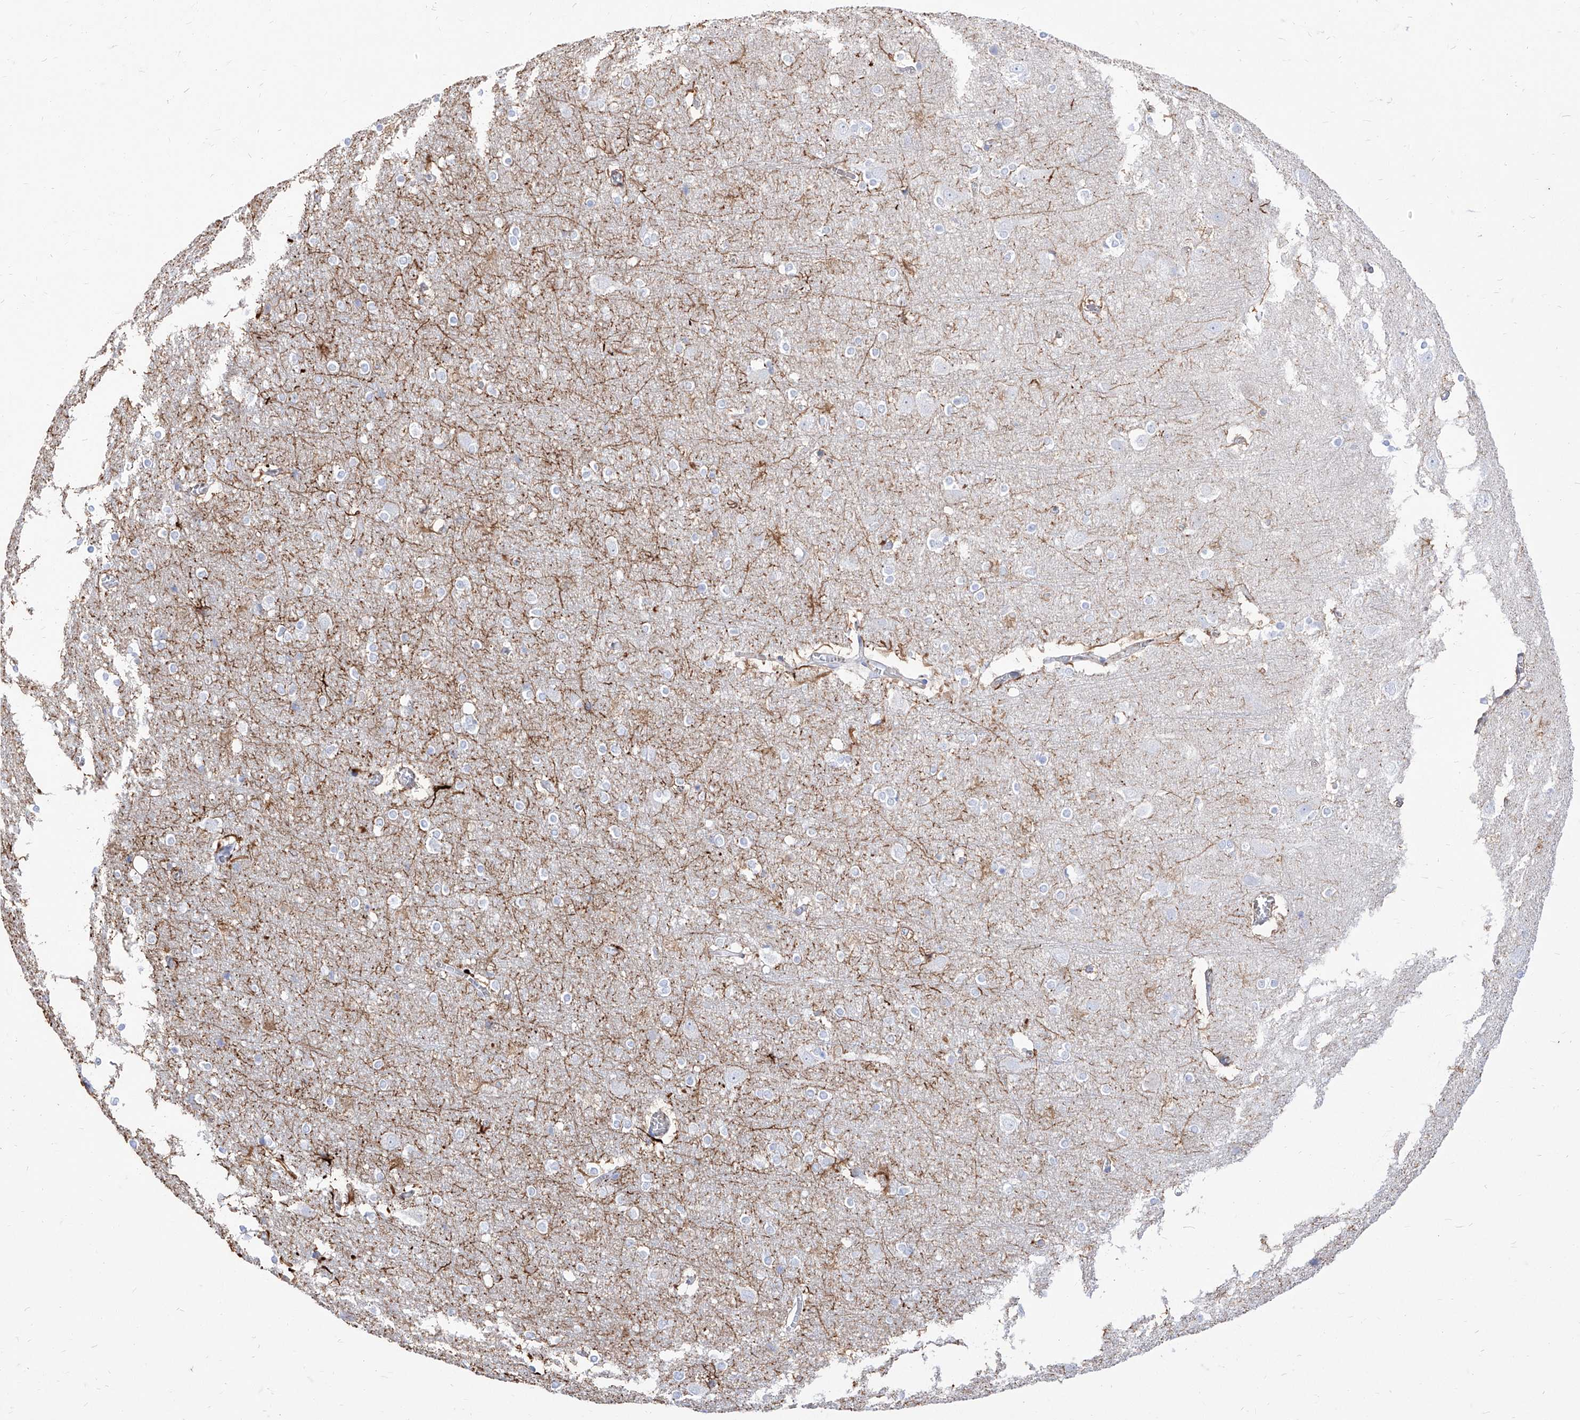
{"staining": {"intensity": "weak", "quantity": "25%-75%", "location": "cytoplasmic/membranous"}, "tissue": "cerebral cortex", "cell_type": "Endothelial cells", "image_type": "normal", "snomed": [{"axis": "morphology", "description": "Normal tissue, NOS"}, {"axis": "topography", "description": "Cerebral cortex"}], "caption": "A micrograph of cerebral cortex stained for a protein demonstrates weak cytoplasmic/membranous brown staining in endothelial cells. (Stains: DAB in brown, nuclei in blue, Microscopy: brightfield microscopy at high magnification).", "gene": "C1orf74", "patient": {"sex": "male", "age": 54}}